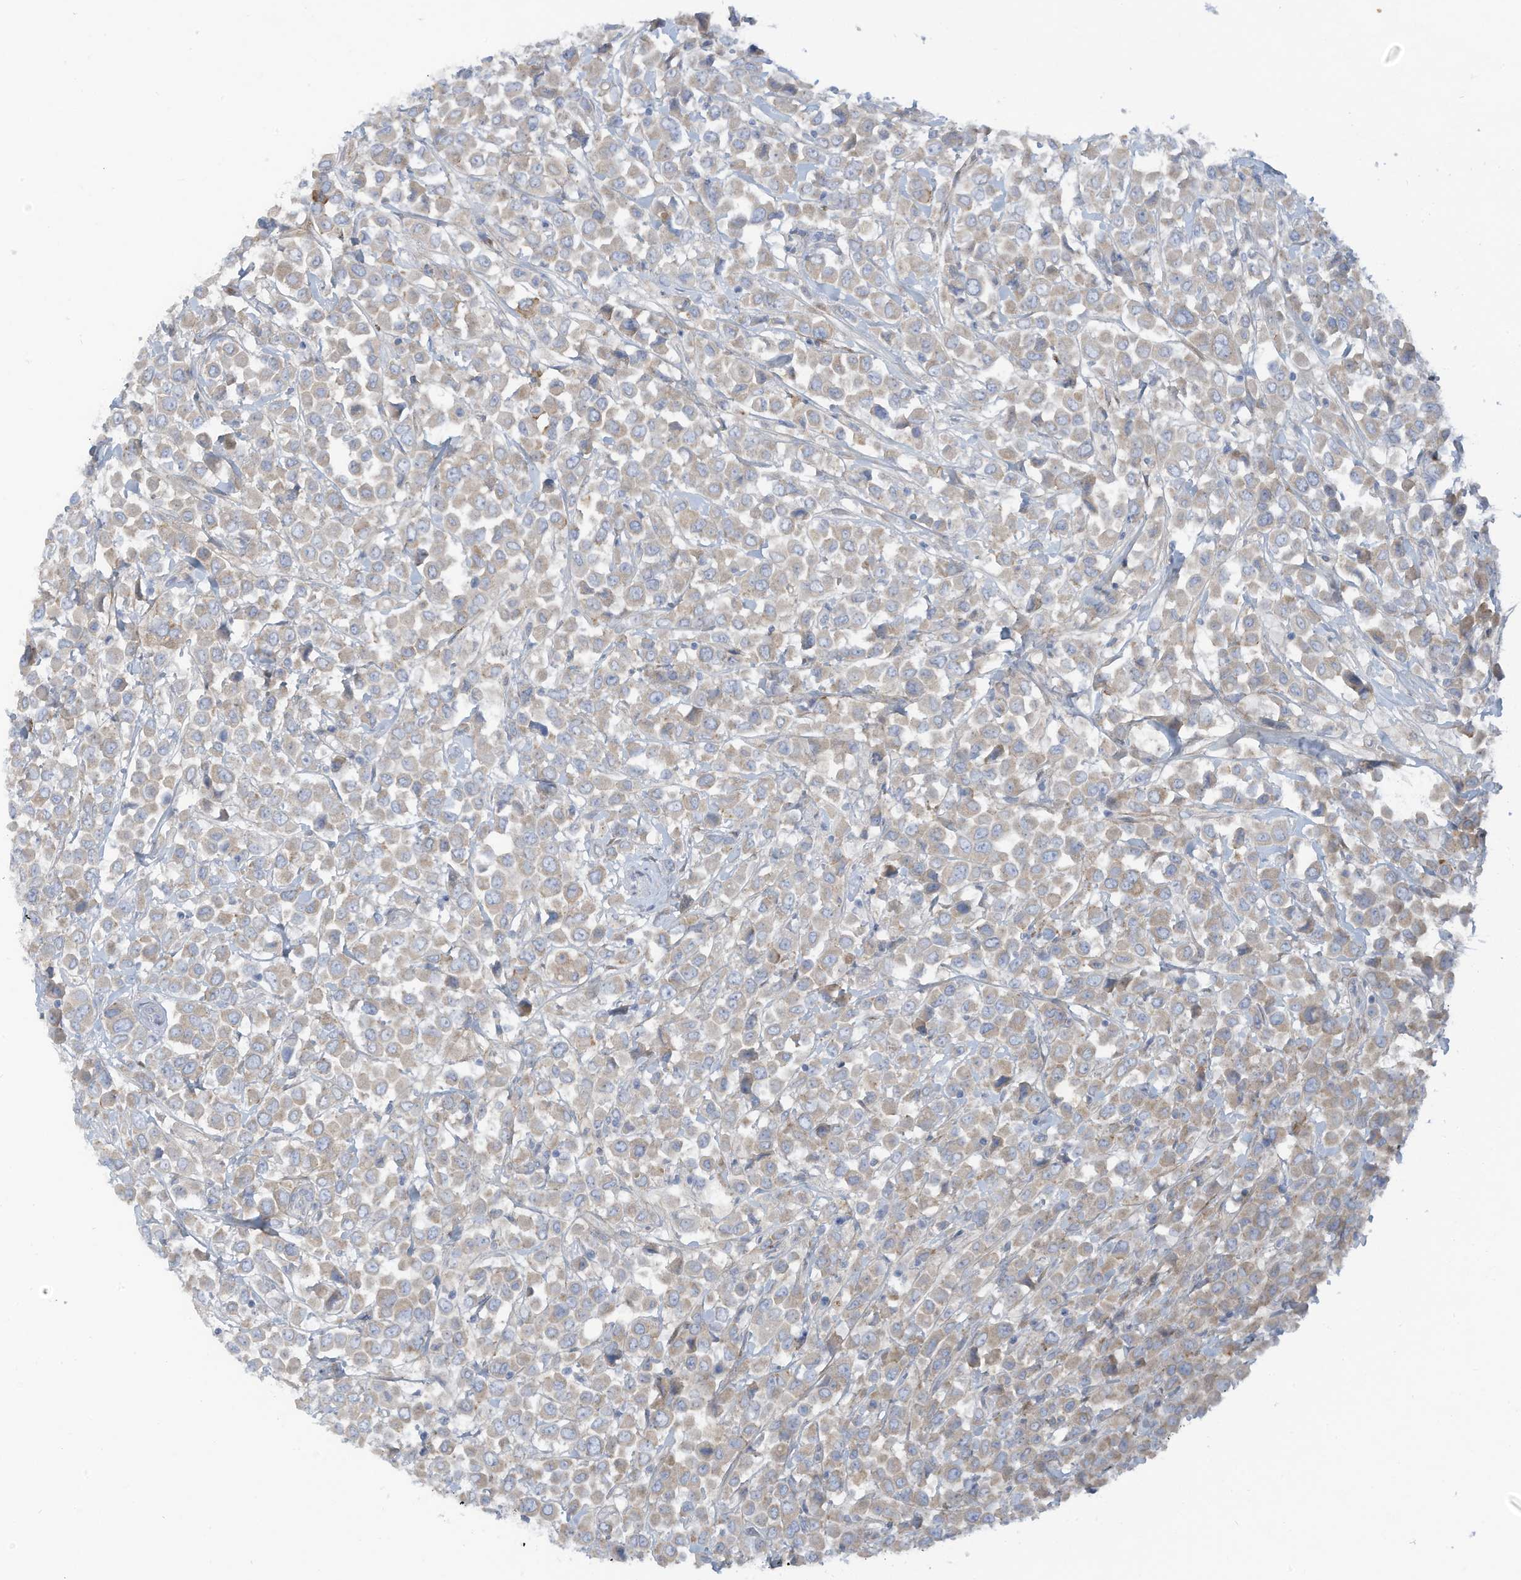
{"staining": {"intensity": "weak", "quantity": ">75%", "location": "cytoplasmic/membranous"}, "tissue": "breast cancer", "cell_type": "Tumor cells", "image_type": "cancer", "snomed": [{"axis": "morphology", "description": "Duct carcinoma"}, {"axis": "topography", "description": "Breast"}], "caption": "Invasive ductal carcinoma (breast) stained with DAB immunohistochemistry (IHC) exhibits low levels of weak cytoplasmic/membranous expression in approximately >75% of tumor cells.", "gene": "TRMT2B", "patient": {"sex": "female", "age": 61}}